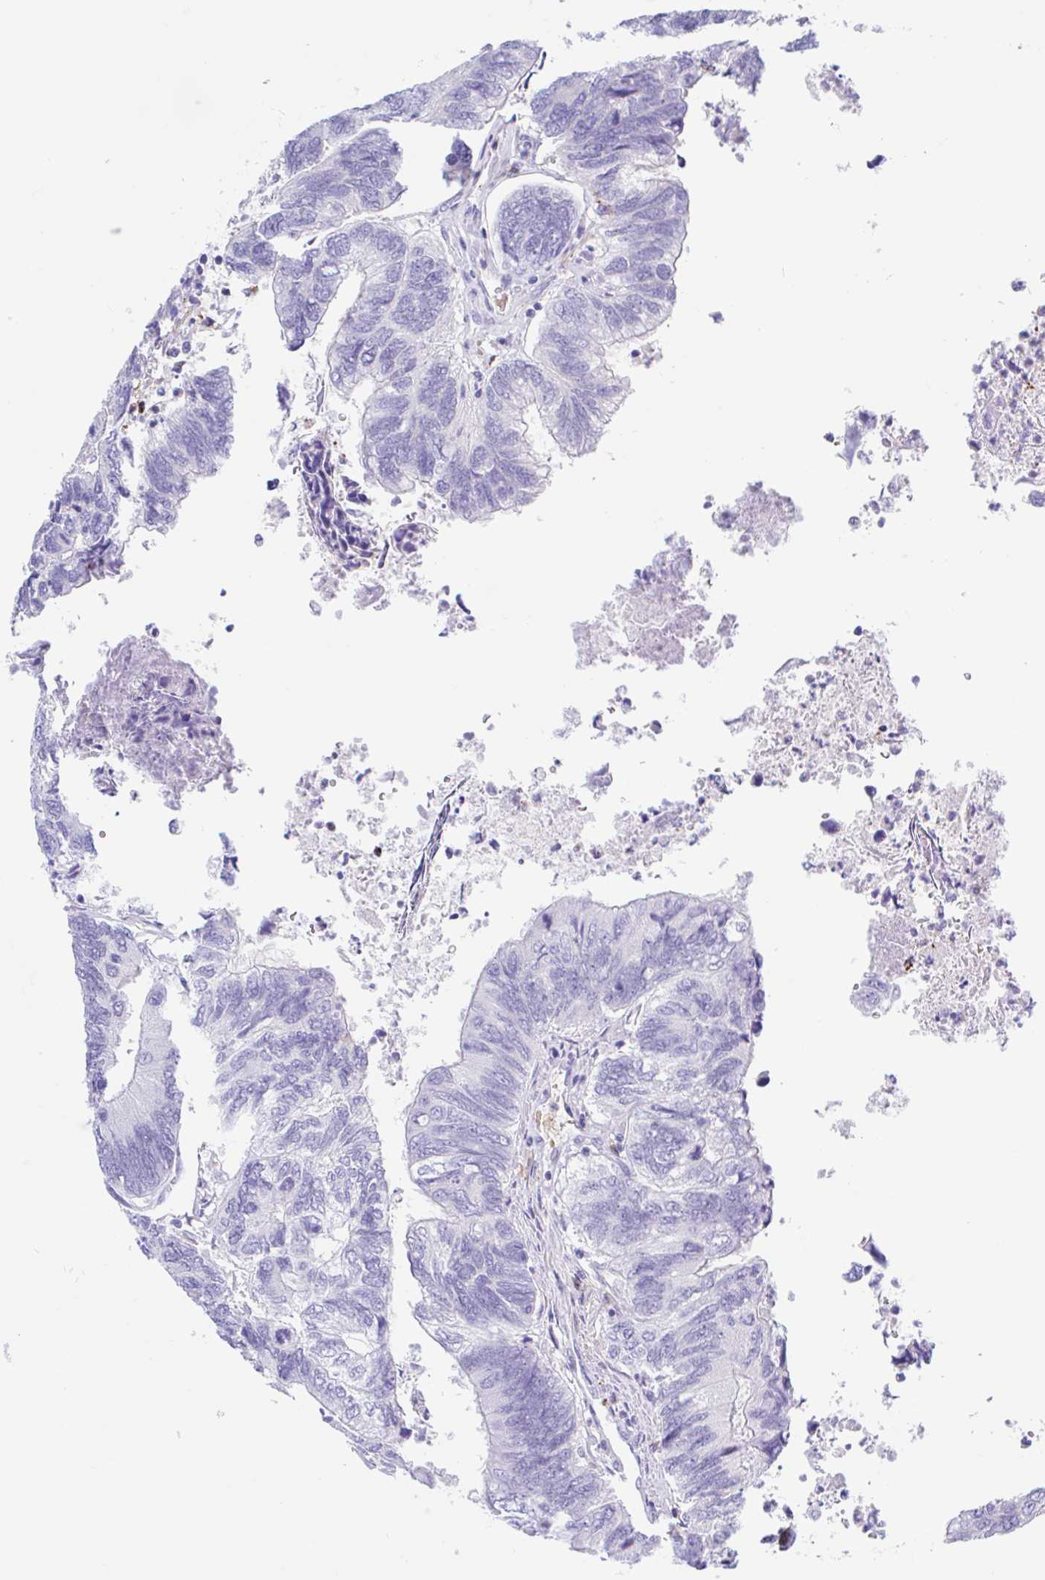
{"staining": {"intensity": "negative", "quantity": "none", "location": "none"}, "tissue": "colorectal cancer", "cell_type": "Tumor cells", "image_type": "cancer", "snomed": [{"axis": "morphology", "description": "Adenocarcinoma, NOS"}, {"axis": "topography", "description": "Colon"}], "caption": "There is no significant expression in tumor cells of colorectal cancer.", "gene": "ANKRD9", "patient": {"sex": "female", "age": 67}}